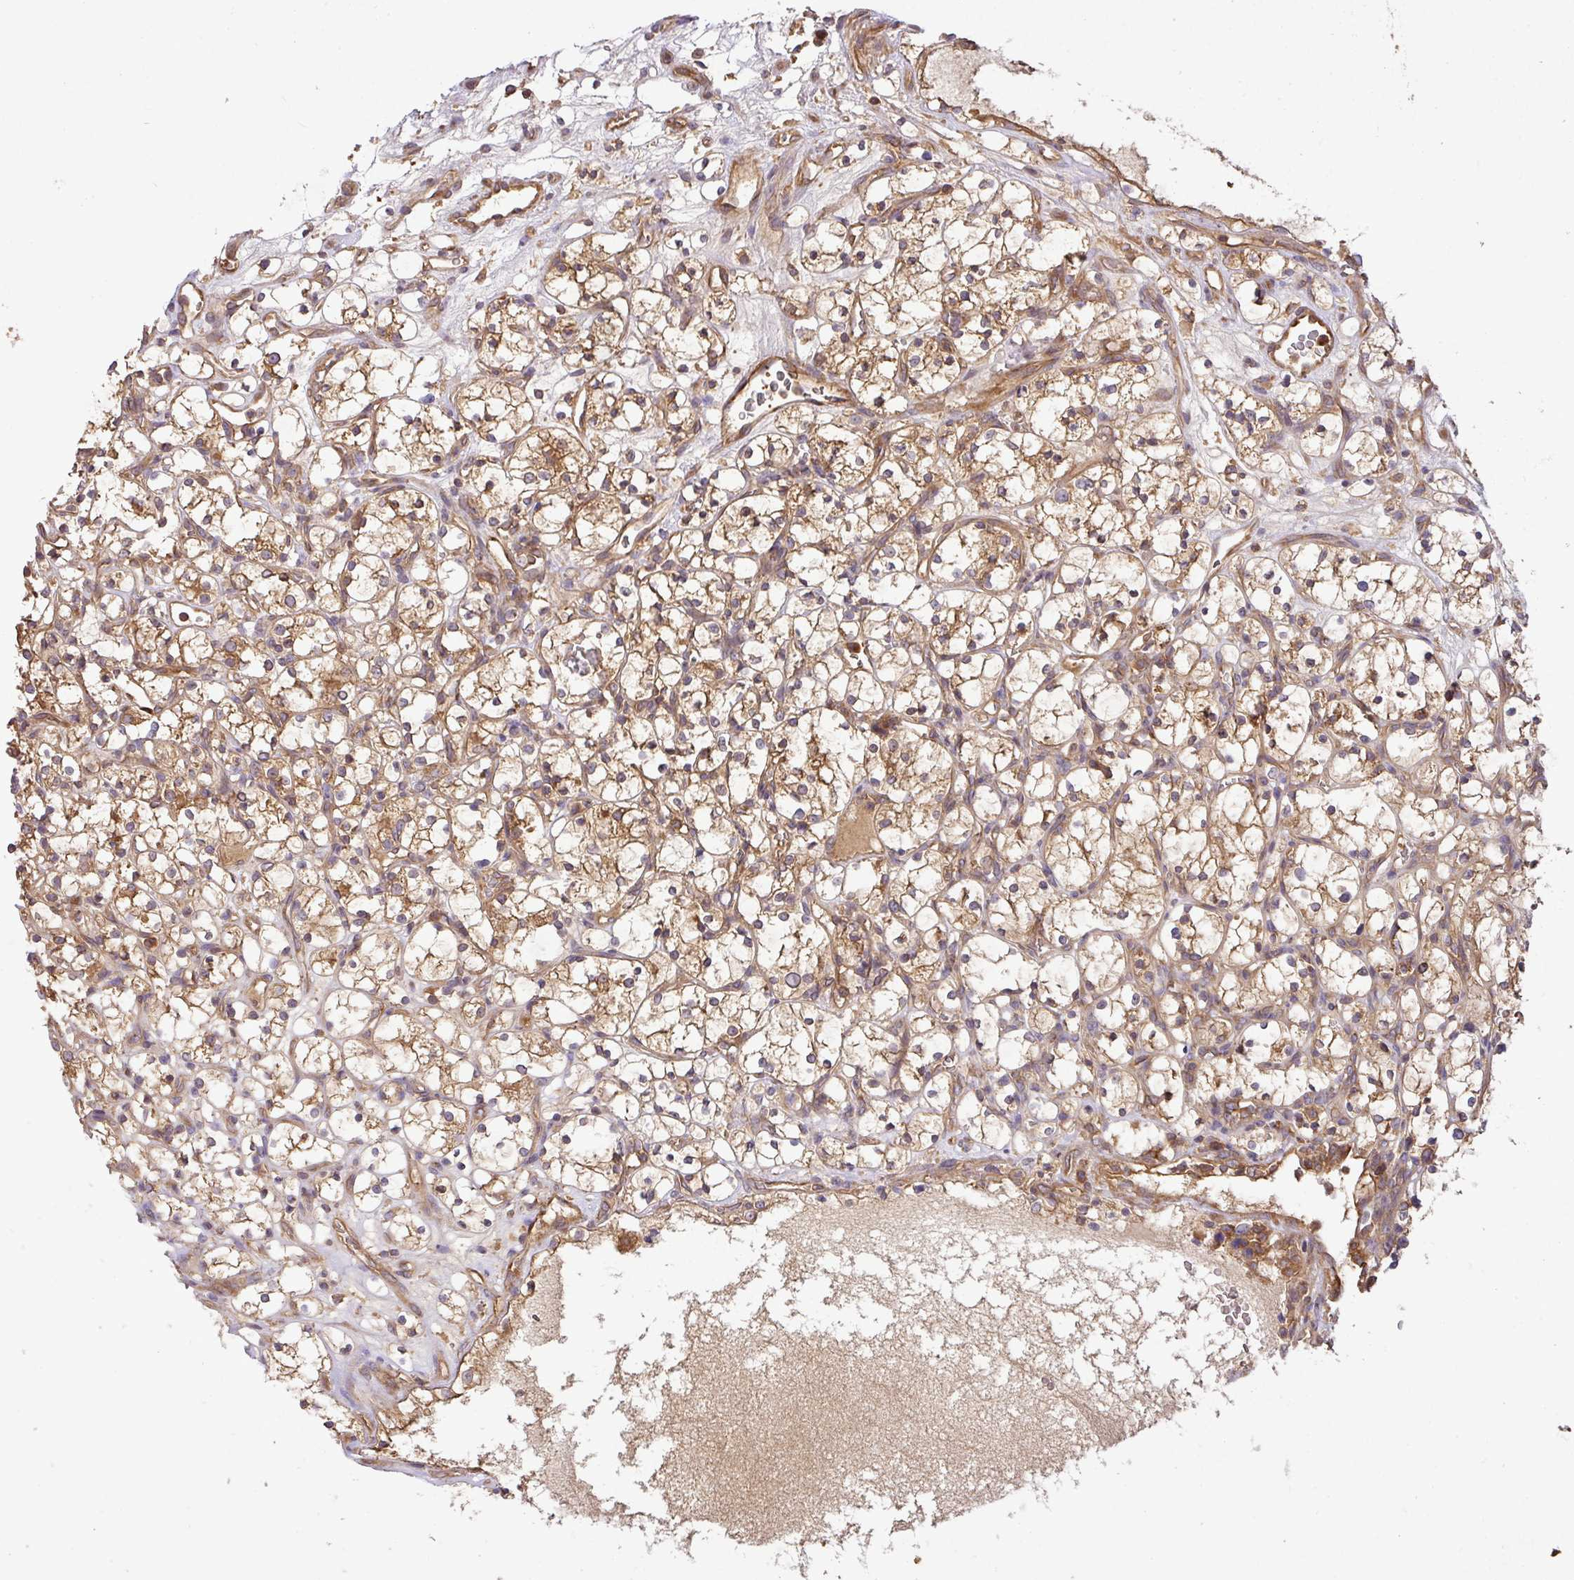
{"staining": {"intensity": "moderate", "quantity": ">75%", "location": "cytoplasmic/membranous"}, "tissue": "renal cancer", "cell_type": "Tumor cells", "image_type": "cancer", "snomed": [{"axis": "morphology", "description": "Adenocarcinoma, NOS"}, {"axis": "topography", "description": "Kidney"}], "caption": "The image exhibits immunohistochemical staining of renal adenocarcinoma. There is moderate cytoplasmic/membranous expression is appreciated in about >75% of tumor cells.", "gene": "GSPT1", "patient": {"sex": "female", "age": 69}}